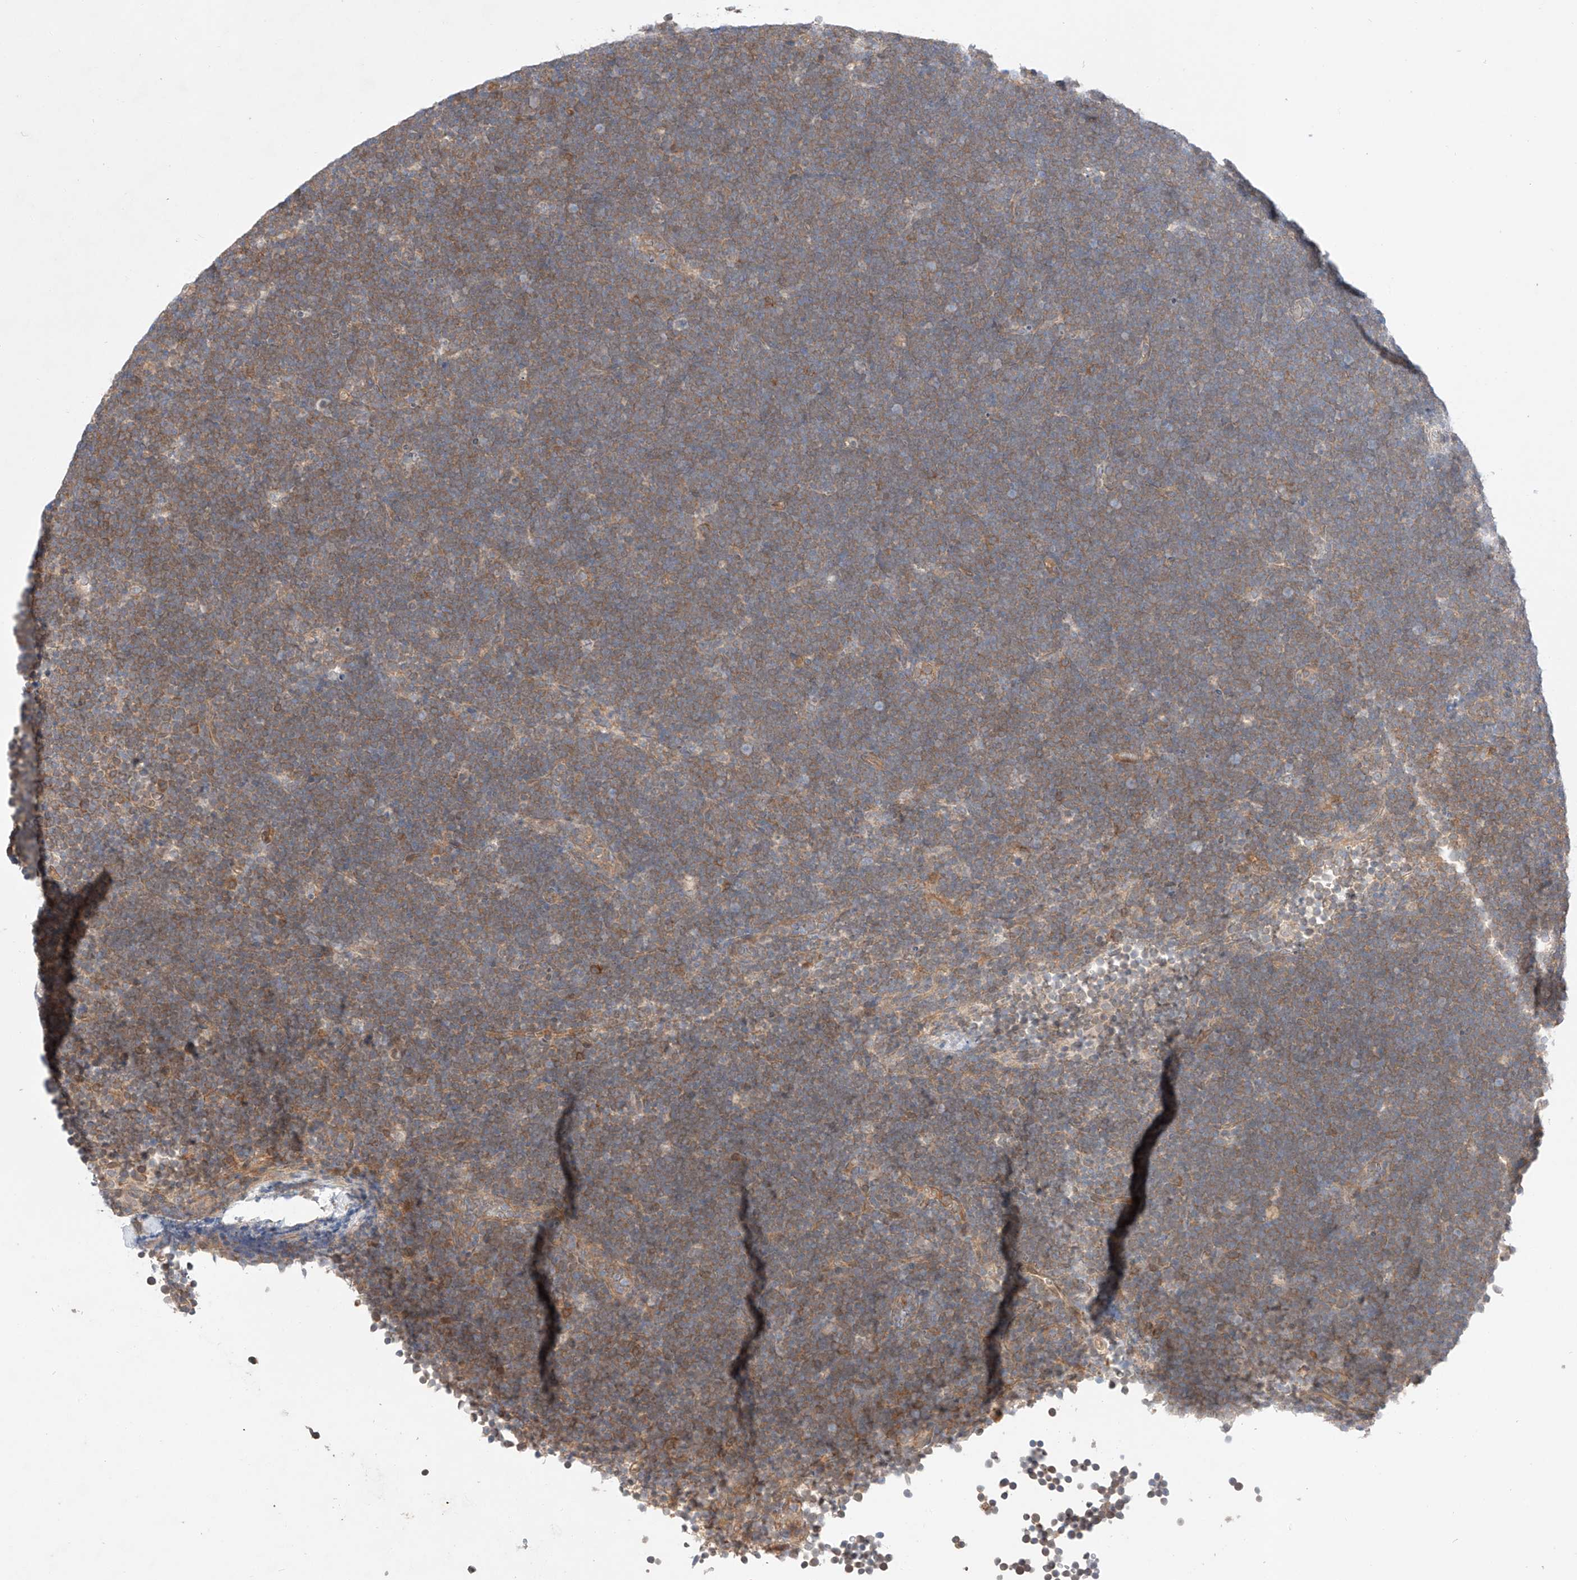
{"staining": {"intensity": "weak", "quantity": "25%-75%", "location": "cytoplasmic/membranous"}, "tissue": "lymphoma", "cell_type": "Tumor cells", "image_type": "cancer", "snomed": [{"axis": "morphology", "description": "Malignant lymphoma, non-Hodgkin's type, High grade"}, {"axis": "topography", "description": "Lymph node"}], "caption": "IHC of human high-grade malignant lymphoma, non-Hodgkin's type displays low levels of weak cytoplasmic/membranous staining in approximately 25%-75% of tumor cells. (DAB IHC with brightfield microscopy, high magnification).", "gene": "ZNF124", "patient": {"sex": "male", "age": 13}}